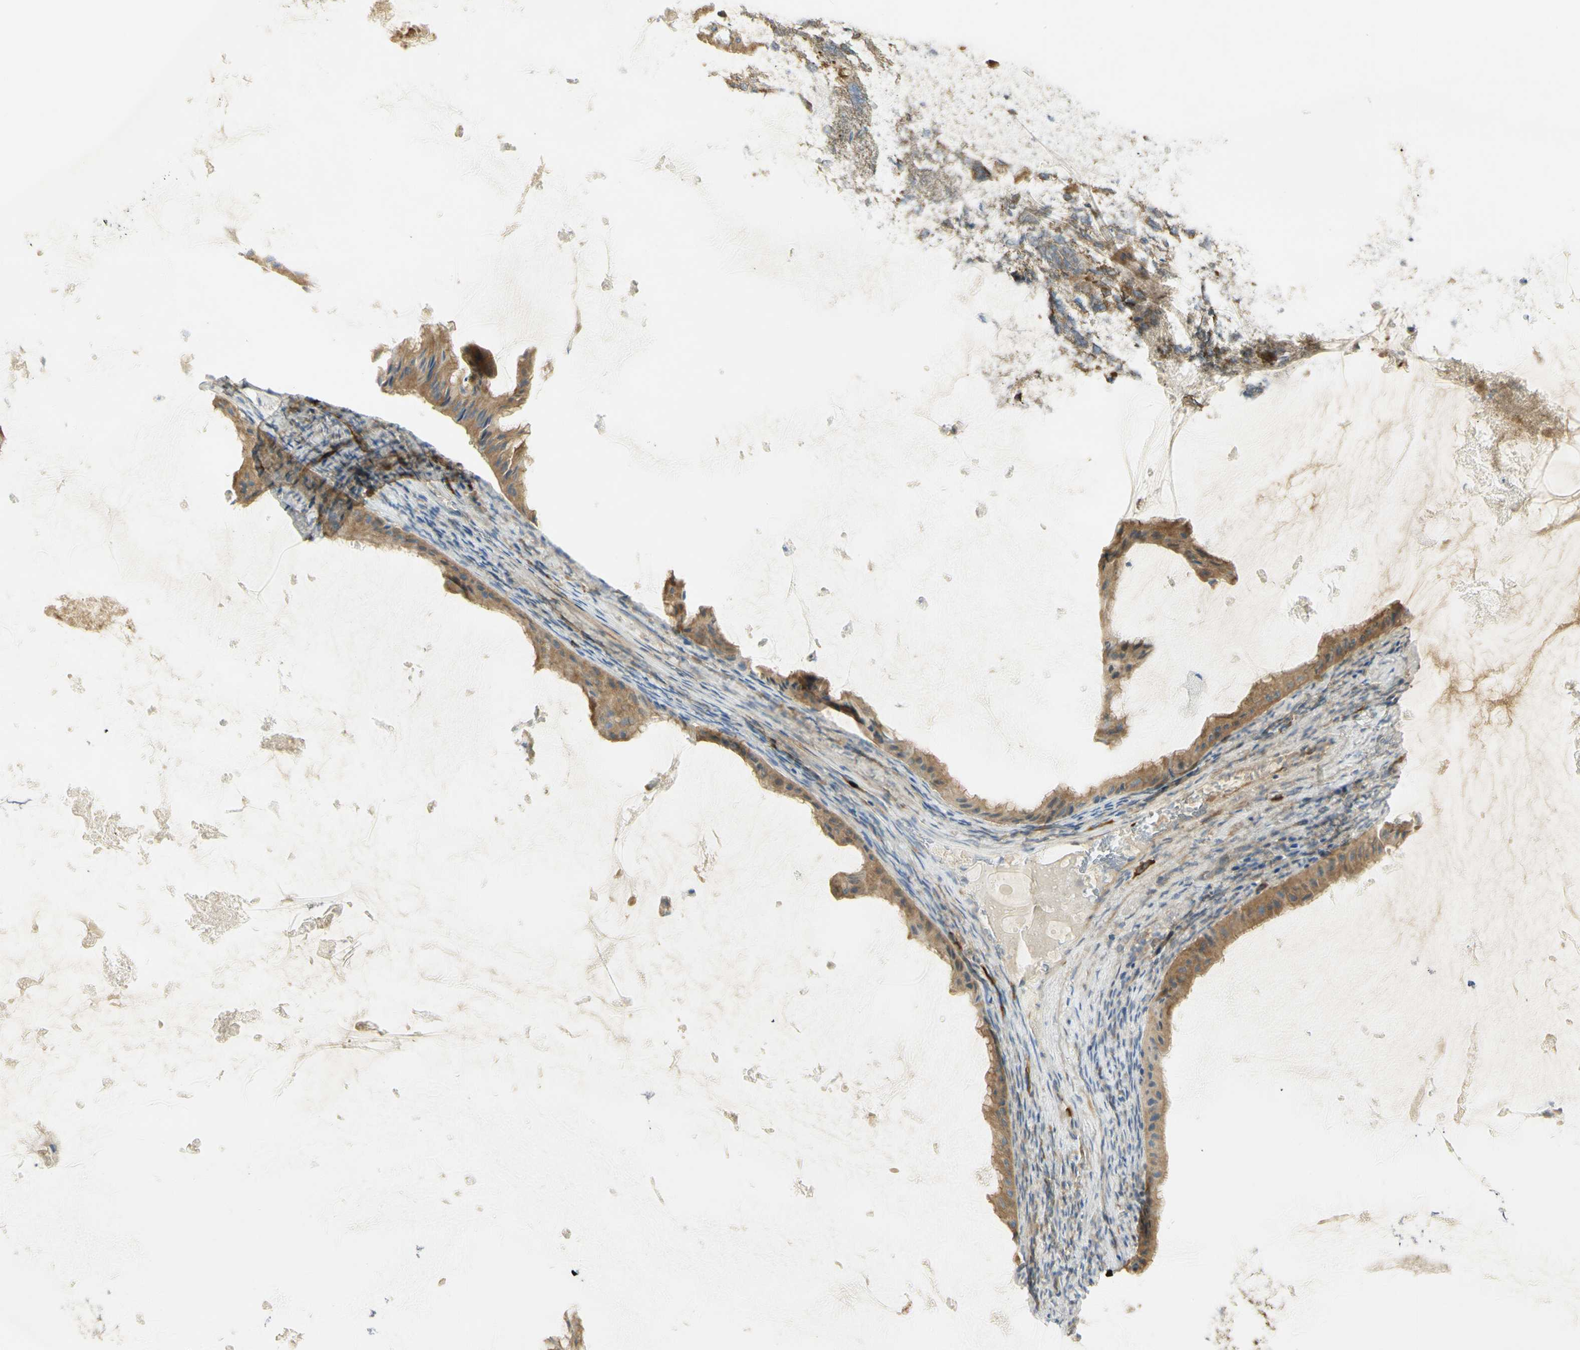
{"staining": {"intensity": "moderate", "quantity": ">75%", "location": "cytoplasmic/membranous"}, "tissue": "ovarian cancer", "cell_type": "Tumor cells", "image_type": "cancer", "snomed": [{"axis": "morphology", "description": "Cystadenocarcinoma, mucinous, NOS"}, {"axis": "topography", "description": "Ovary"}], "caption": "Moderate cytoplasmic/membranous staining is appreciated in approximately >75% of tumor cells in ovarian cancer. Using DAB (brown) and hematoxylin (blue) stains, captured at high magnification using brightfield microscopy.", "gene": "KIF11", "patient": {"sex": "female", "age": 61}}